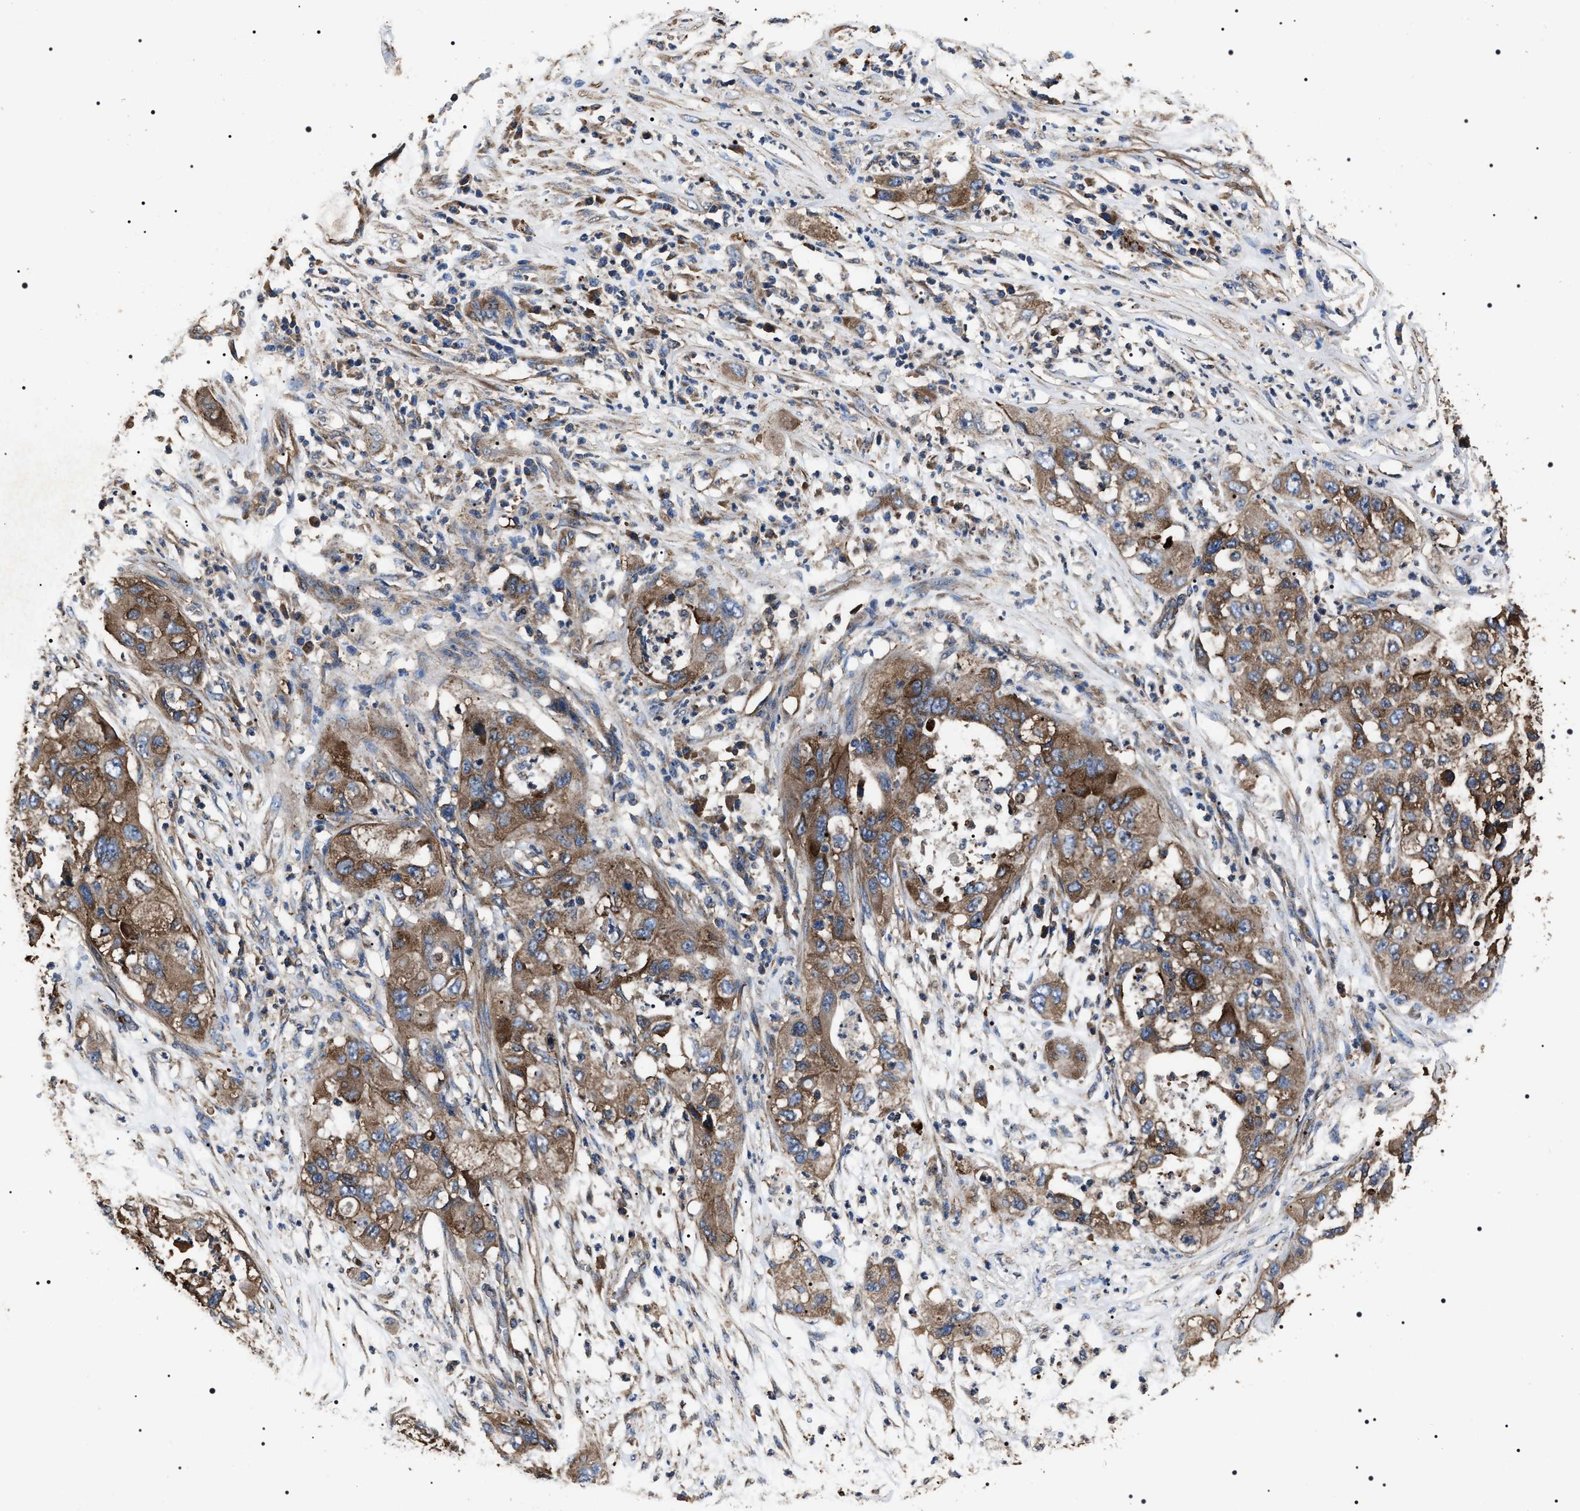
{"staining": {"intensity": "moderate", "quantity": ">75%", "location": "cytoplasmic/membranous"}, "tissue": "pancreatic cancer", "cell_type": "Tumor cells", "image_type": "cancer", "snomed": [{"axis": "morphology", "description": "Adenocarcinoma, NOS"}, {"axis": "topography", "description": "Pancreas"}], "caption": "Human pancreatic cancer stained for a protein (brown) displays moderate cytoplasmic/membranous positive staining in approximately >75% of tumor cells.", "gene": "HSCB", "patient": {"sex": "female", "age": 78}}